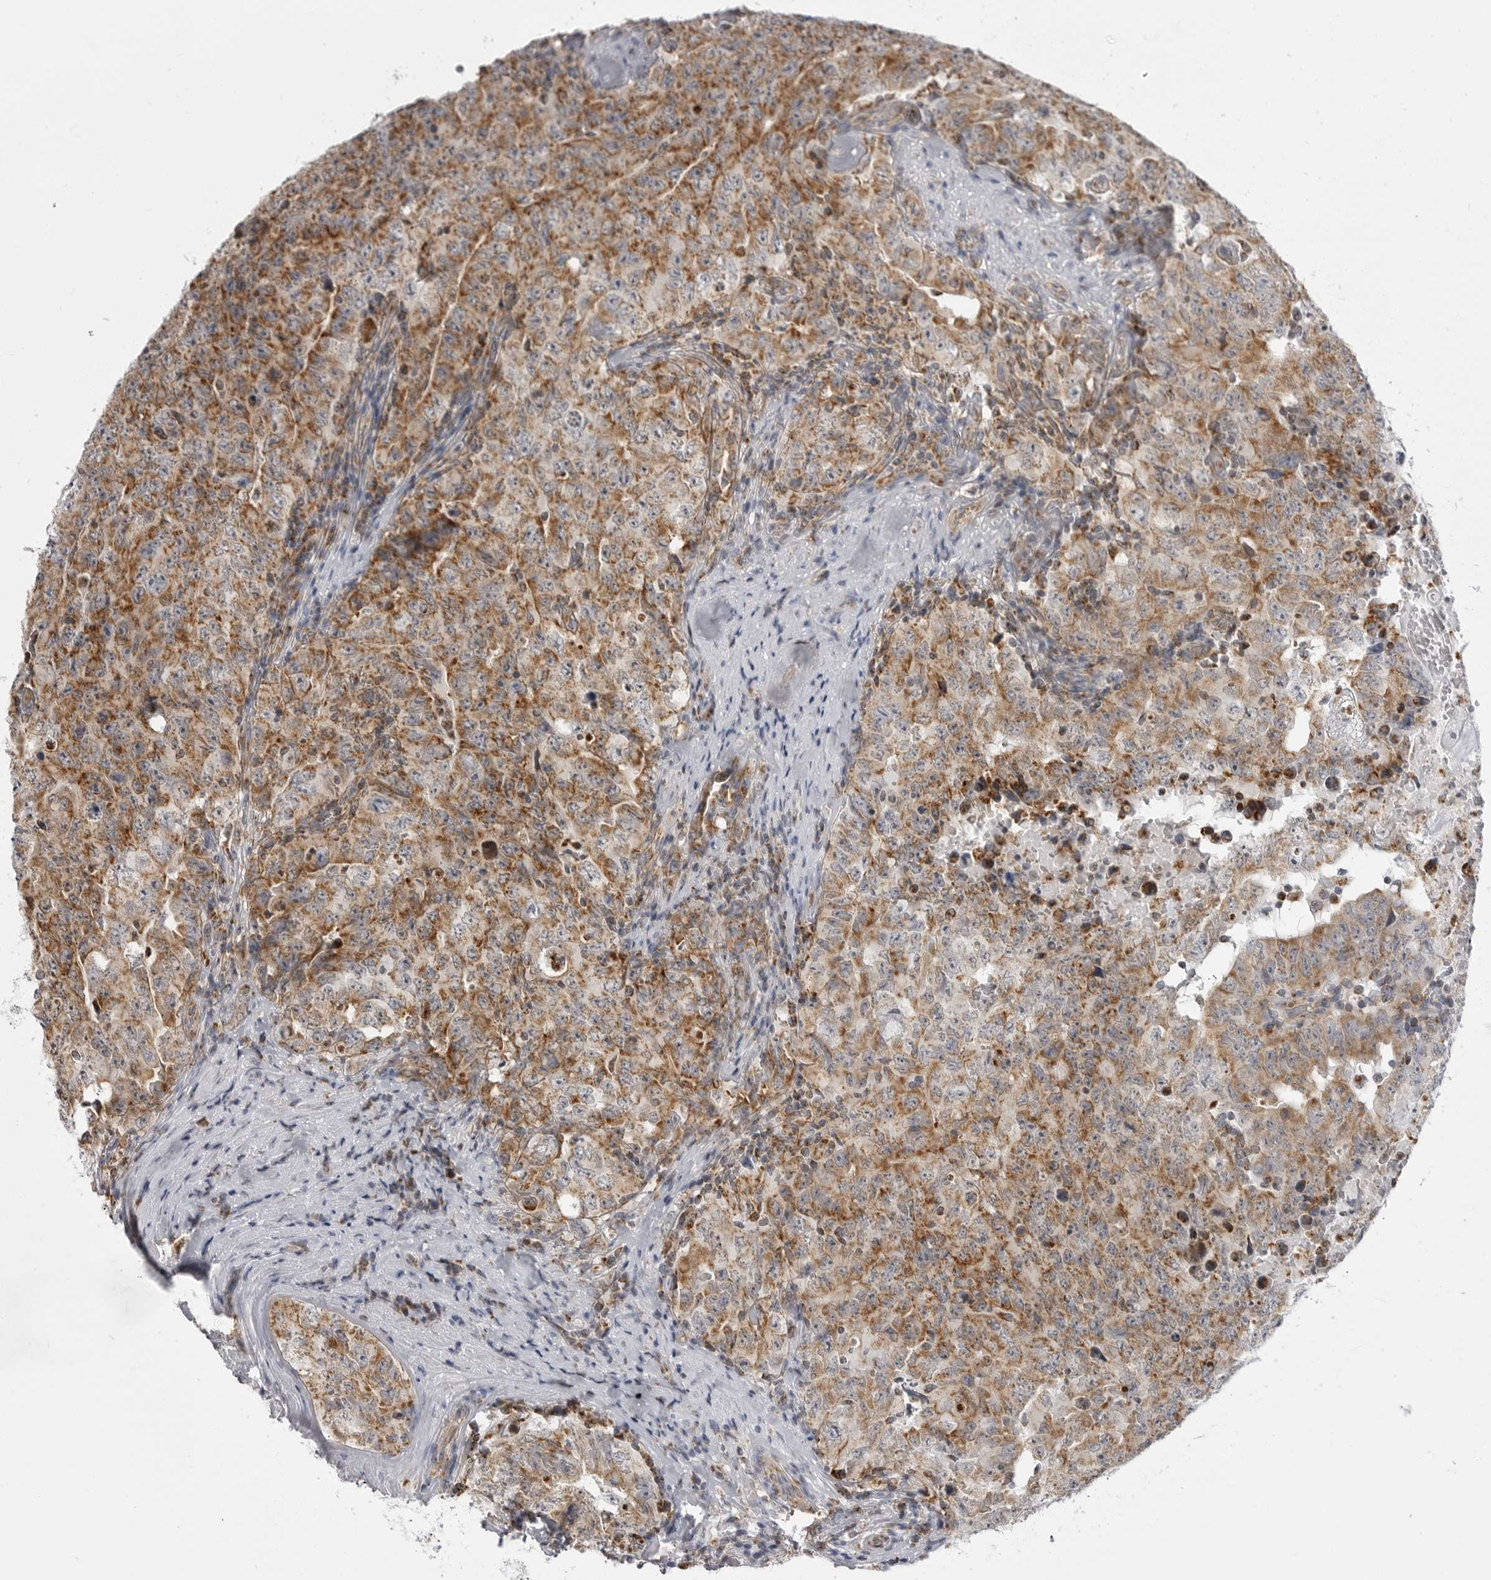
{"staining": {"intensity": "moderate", "quantity": ">75%", "location": "cytoplasmic/membranous"}, "tissue": "testis cancer", "cell_type": "Tumor cells", "image_type": "cancer", "snomed": [{"axis": "morphology", "description": "Carcinoma, Embryonal, NOS"}, {"axis": "topography", "description": "Testis"}], "caption": "High-magnification brightfield microscopy of testis embryonal carcinoma stained with DAB (3,3'-diaminobenzidine) (brown) and counterstained with hematoxylin (blue). tumor cells exhibit moderate cytoplasmic/membranous staining is appreciated in about>75% of cells. (brown staining indicates protein expression, while blue staining denotes nuclei).", "gene": "FH", "patient": {"sex": "male", "age": 26}}